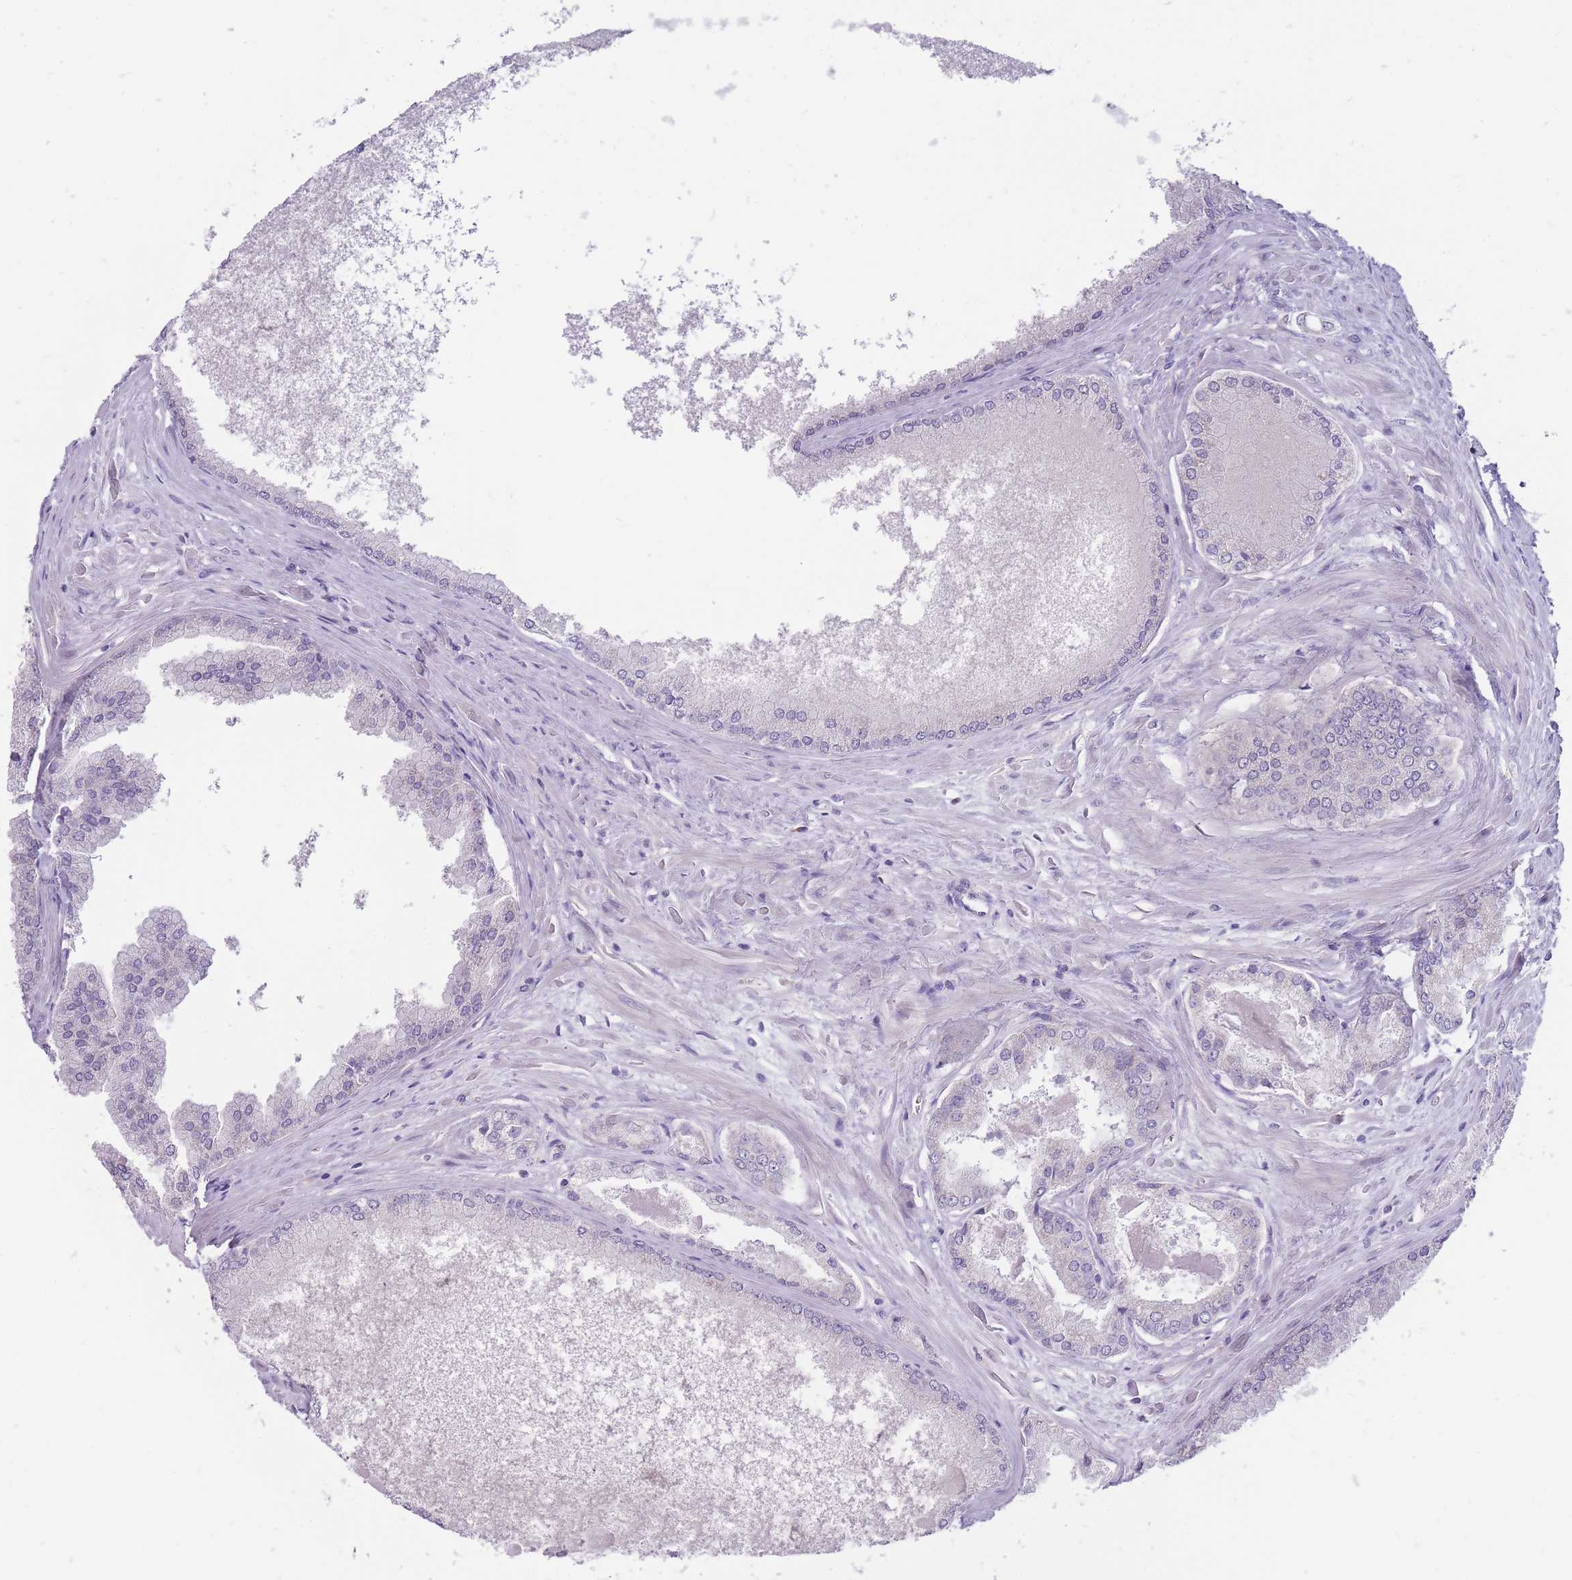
{"staining": {"intensity": "negative", "quantity": "none", "location": "none"}, "tissue": "prostate cancer", "cell_type": "Tumor cells", "image_type": "cancer", "snomed": [{"axis": "morphology", "description": "Adenocarcinoma, Low grade"}, {"axis": "topography", "description": "Prostate"}], "caption": "A high-resolution histopathology image shows immunohistochemistry staining of prostate cancer, which reveals no significant staining in tumor cells.", "gene": "ERICH4", "patient": {"sex": "male", "age": 68}}